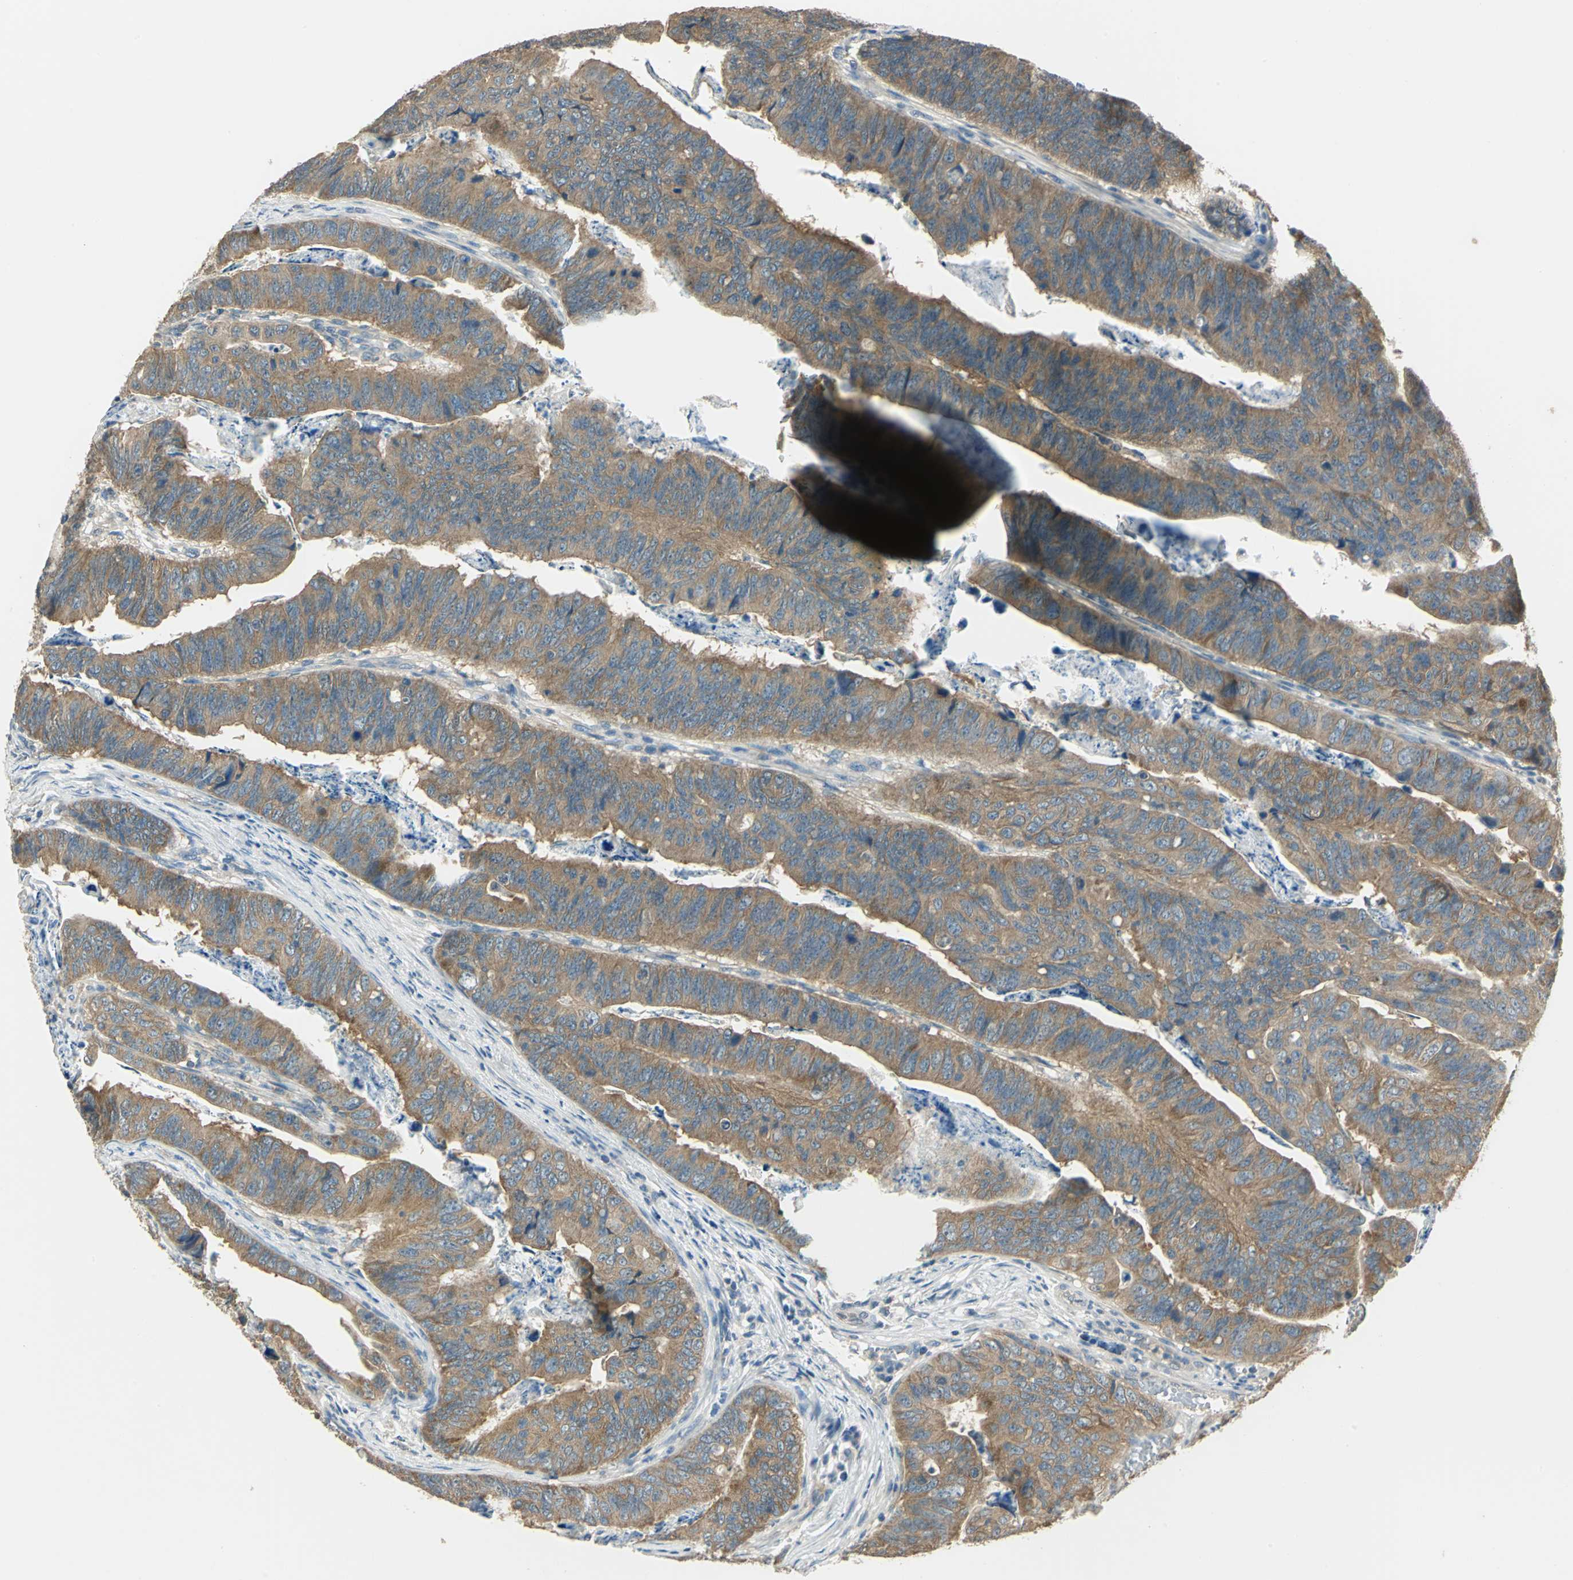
{"staining": {"intensity": "moderate", "quantity": ">75%", "location": "cytoplasmic/membranous"}, "tissue": "stomach cancer", "cell_type": "Tumor cells", "image_type": "cancer", "snomed": [{"axis": "morphology", "description": "Adenocarcinoma, NOS"}, {"axis": "topography", "description": "Stomach, lower"}], "caption": "About >75% of tumor cells in adenocarcinoma (stomach) reveal moderate cytoplasmic/membranous protein positivity as visualized by brown immunohistochemical staining.", "gene": "SHC2", "patient": {"sex": "male", "age": 77}}